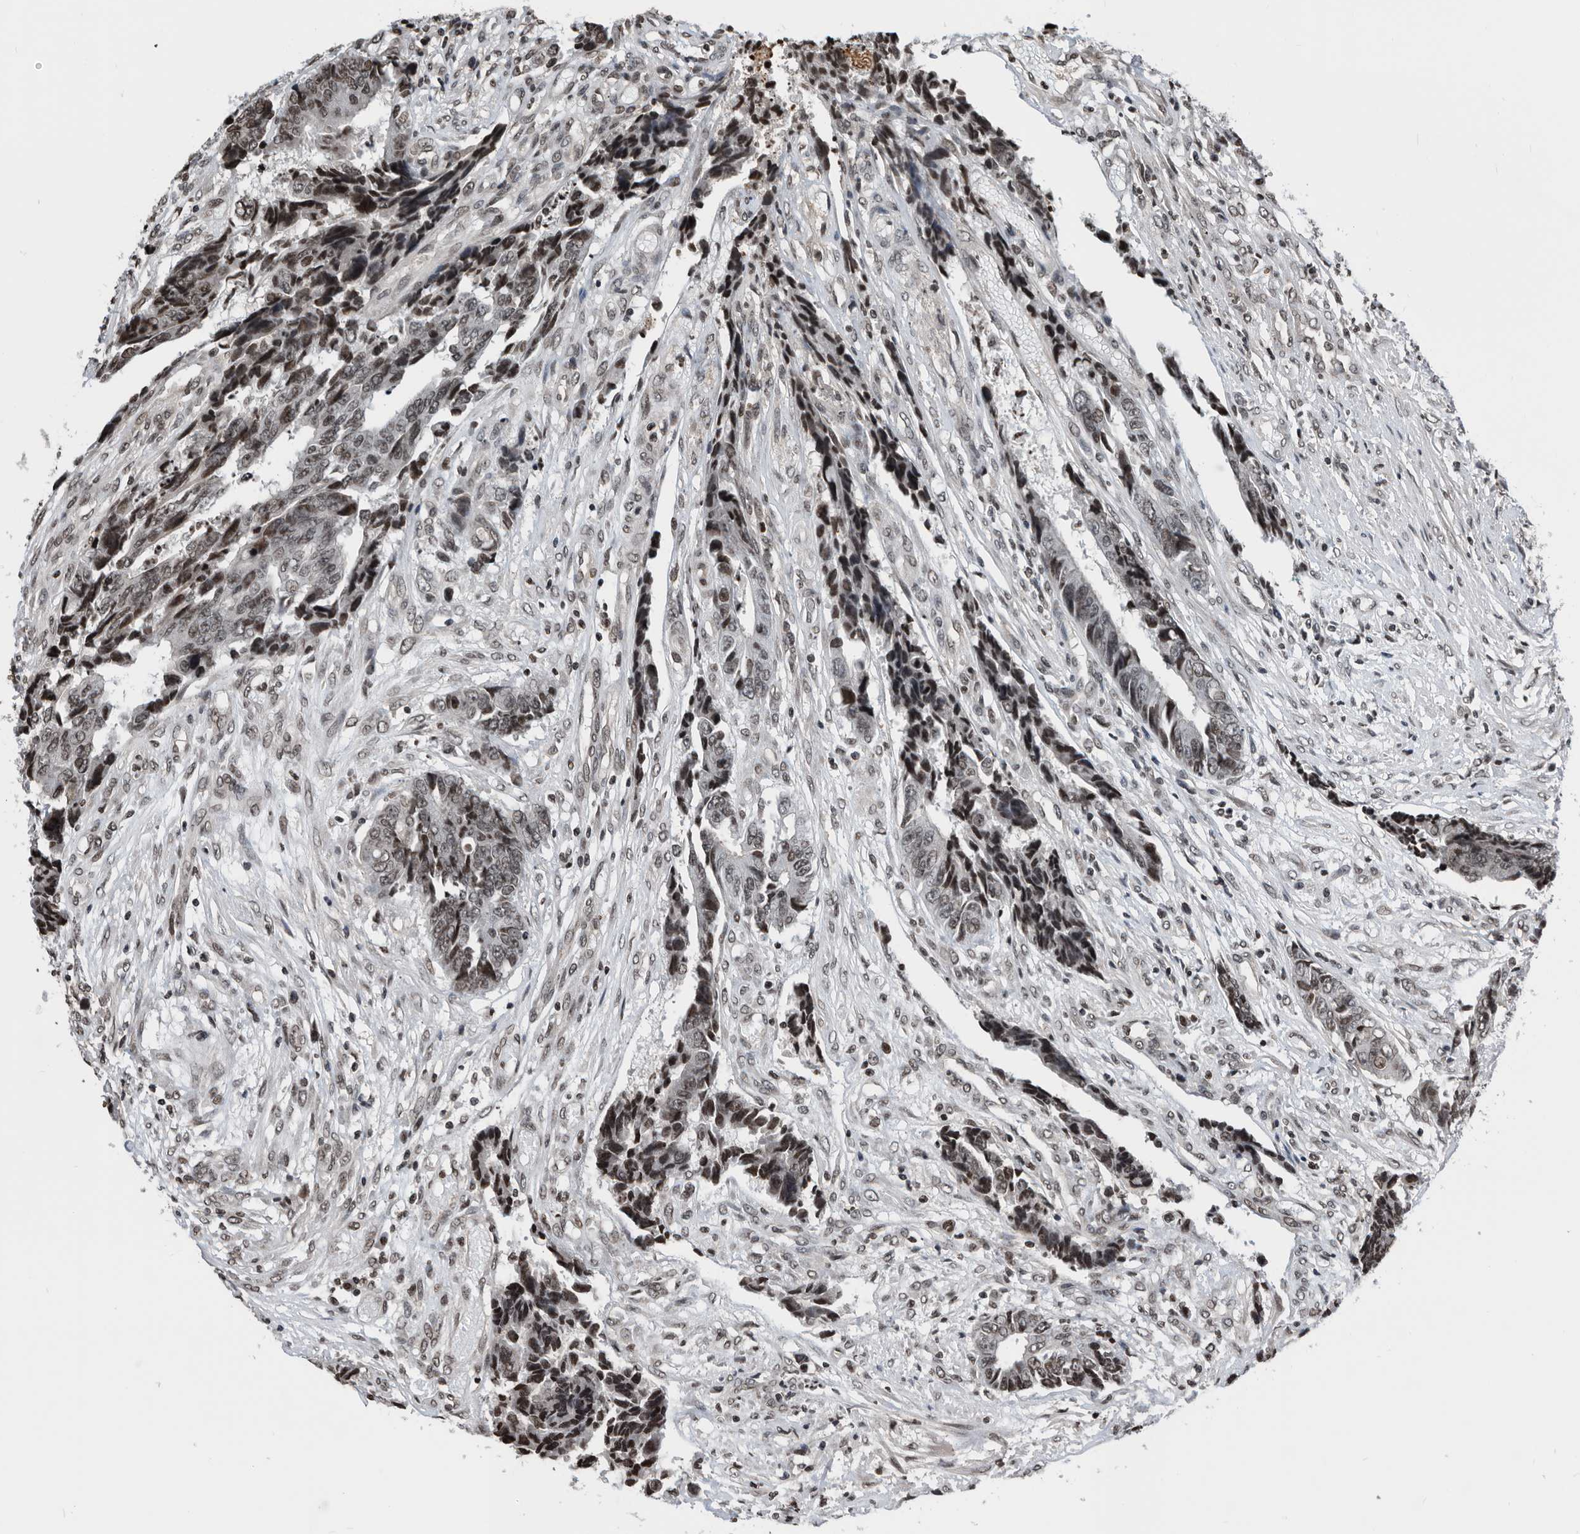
{"staining": {"intensity": "weak", "quantity": ">75%", "location": "nuclear"}, "tissue": "colorectal cancer", "cell_type": "Tumor cells", "image_type": "cancer", "snomed": [{"axis": "morphology", "description": "Adenocarcinoma, NOS"}, {"axis": "topography", "description": "Rectum"}], "caption": "Colorectal cancer tissue shows weak nuclear staining in about >75% of tumor cells, visualized by immunohistochemistry.", "gene": "SNRNP48", "patient": {"sex": "male", "age": 84}}